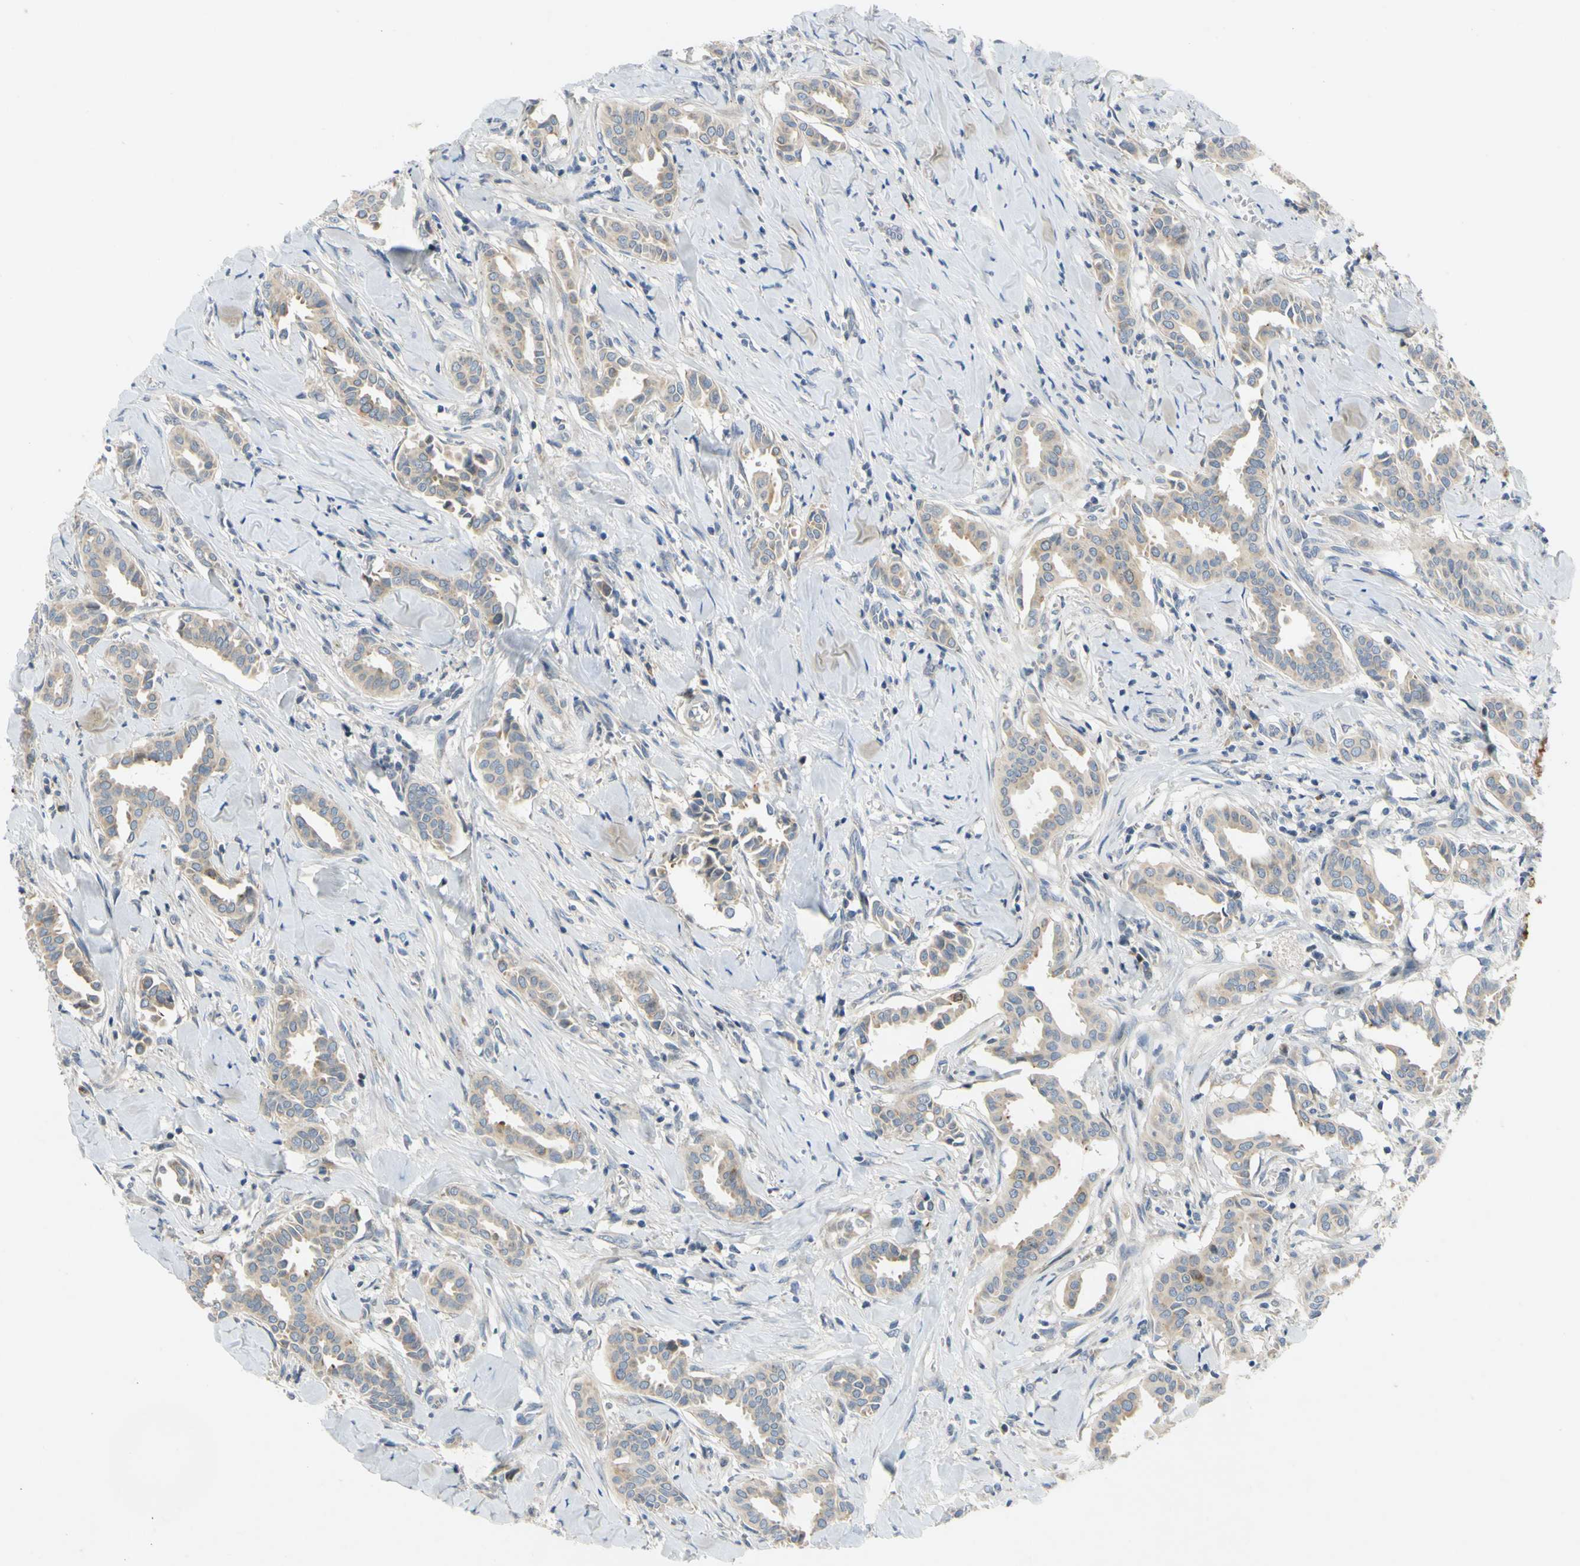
{"staining": {"intensity": "weak", "quantity": "25%-75%", "location": "cytoplasmic/membranous"}, "tissue": "head and neck cancer", "cell_type": "Tumor cells", "image_type": "cancer", "snomed": [{"axis": "morphology", "description": "Adenocarcinoma, NOS"}, {"axis": "topography", "description": "Salivary gland"}, {"axis": "topography", "description": "Head-Neck"}], "caption": "Weak cytoplasmic/membranous protein staining is present in approximately 25%-75% of tumor cells in head and neck cancer (adenocarcinoma).", "gene": "CCNB2", "patient": {"sex": "female", "age": 59}}